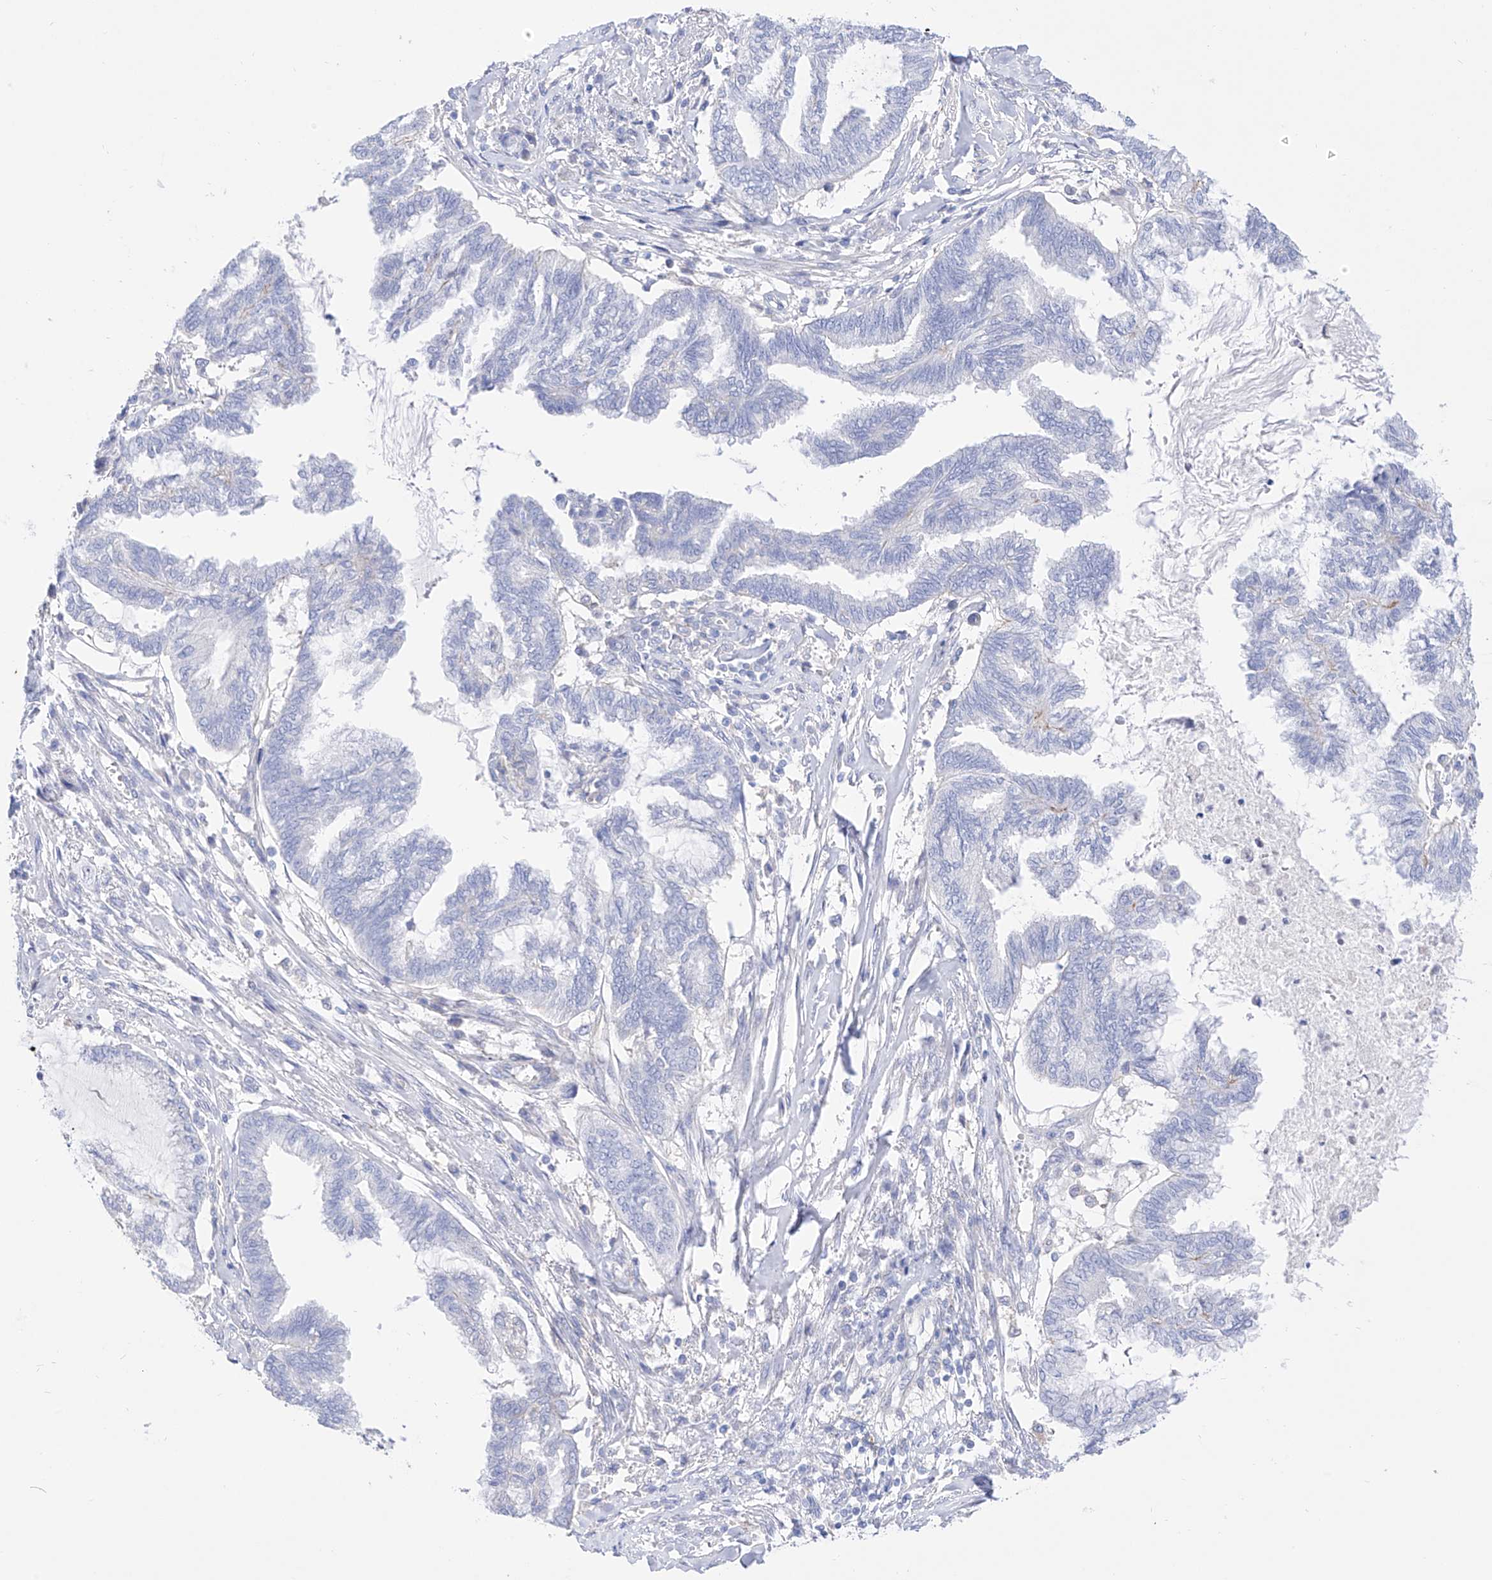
{"staining": {"intensity": "negative", "quantity": "none", "location": "none"}, "tissue": "endometrial cancer", "cell_type": "Tumor cells", "image_type": "cancer", "snomed": [{"axis": "morphology", "description": "Adenocarcinoma, NOS"}, {"axis": "topography", "description": "Endometrium"}], "caption": "The immunohistochemistry image has no significant staining in tumor cells of endometrial cancer tissue.", "gene": "ZNF653", "patient": {"sex": "female", "age": 86}}